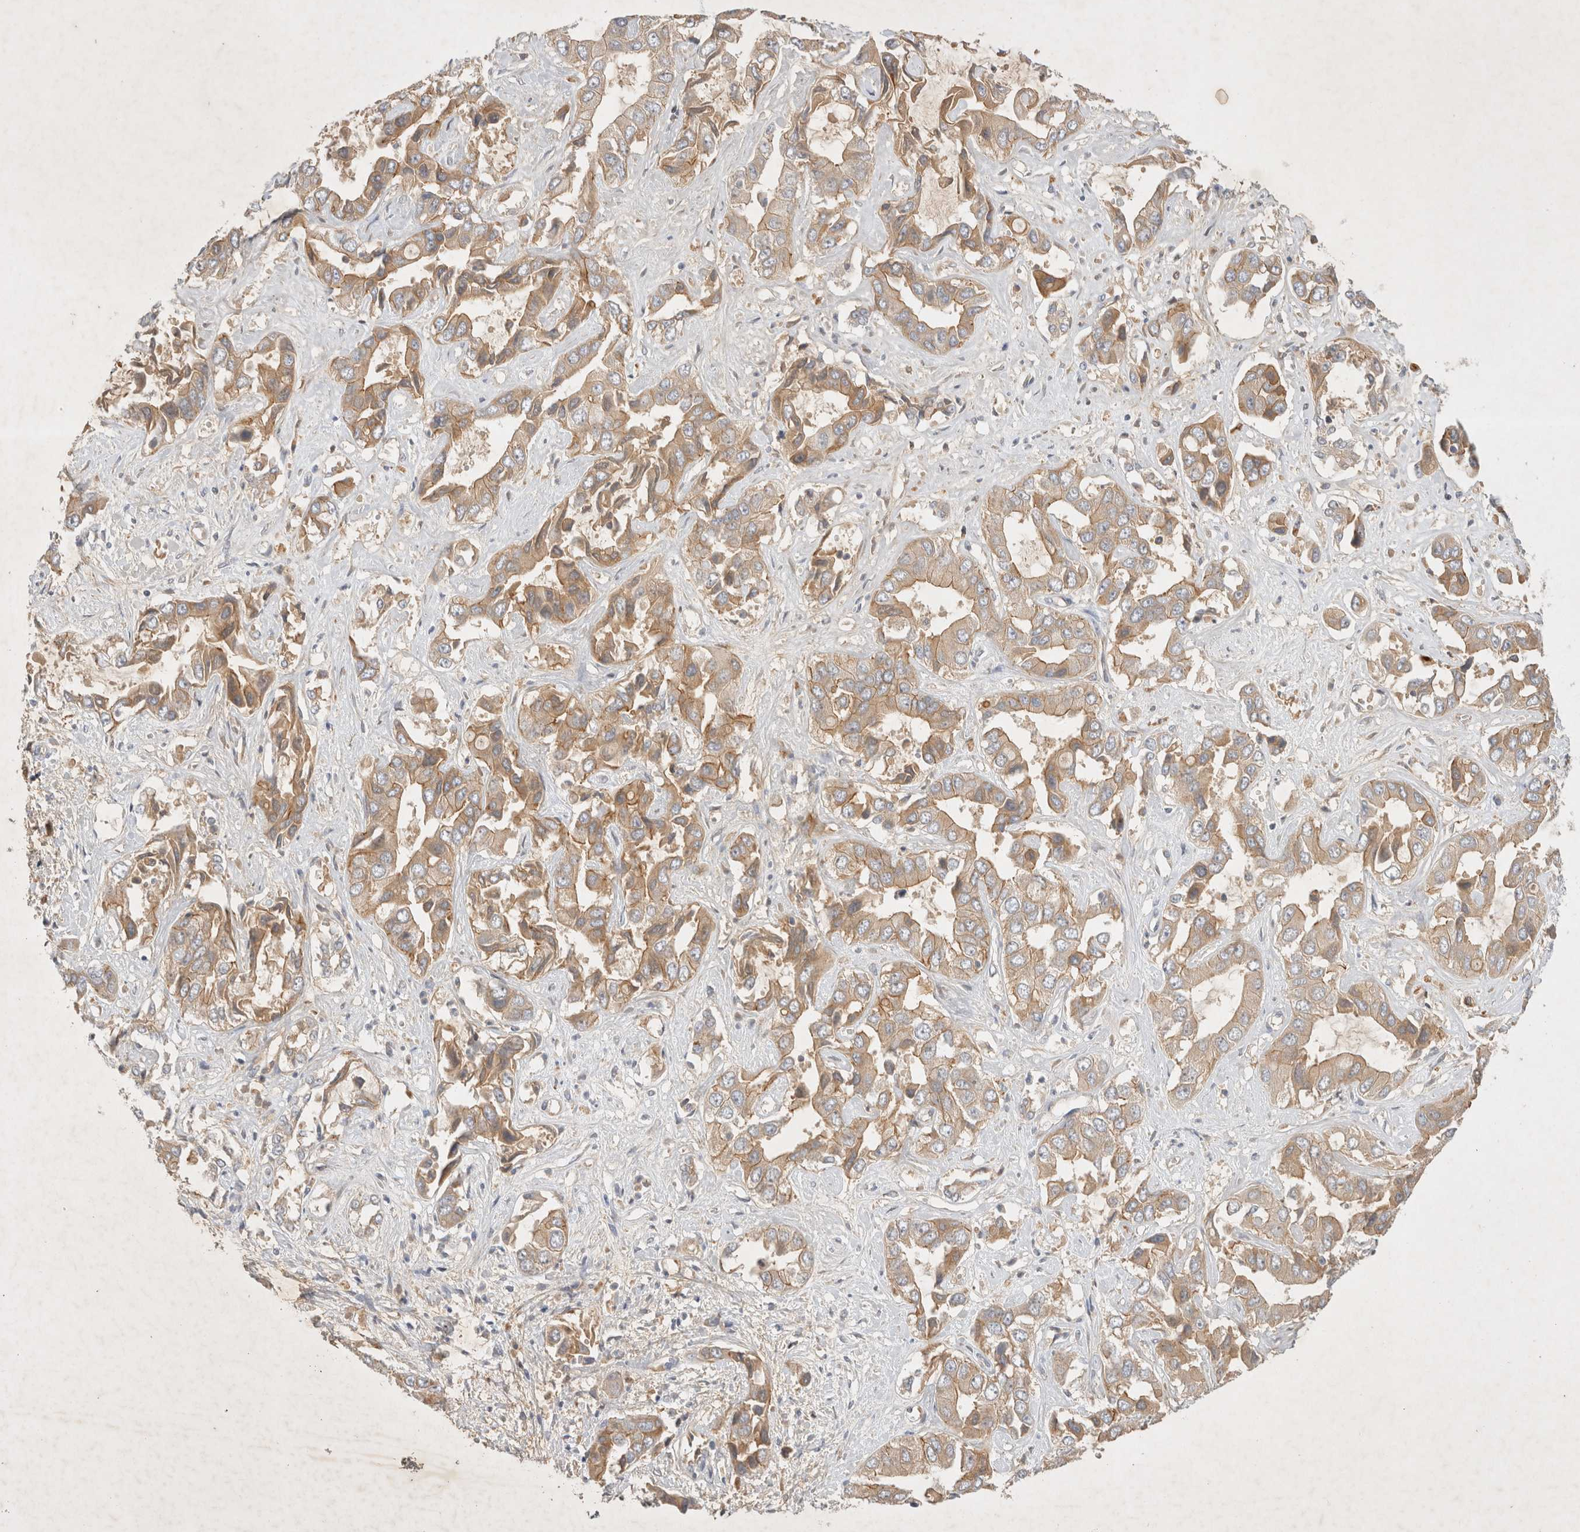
{"staining": {"intensity": "moderate", "quantity": ">75%", "location": "cytoplasmic/membranous"}, "tissue": "liver cancer", "cell_type": "Tumor cells", "image_type": "cancer", "snomed": [{"axis": "morphology", "description": "Cholangiocarcinoma"}, {"axis": "topography", "description": "Liver"}], "caption": "A brown stain labels moderate cytoplasmic/membranous staining of a protein in human cholangiocarcinoma (liver) tumor cells.", "gene": "YES1", "patient": {"sex": "female", "age": 52}}